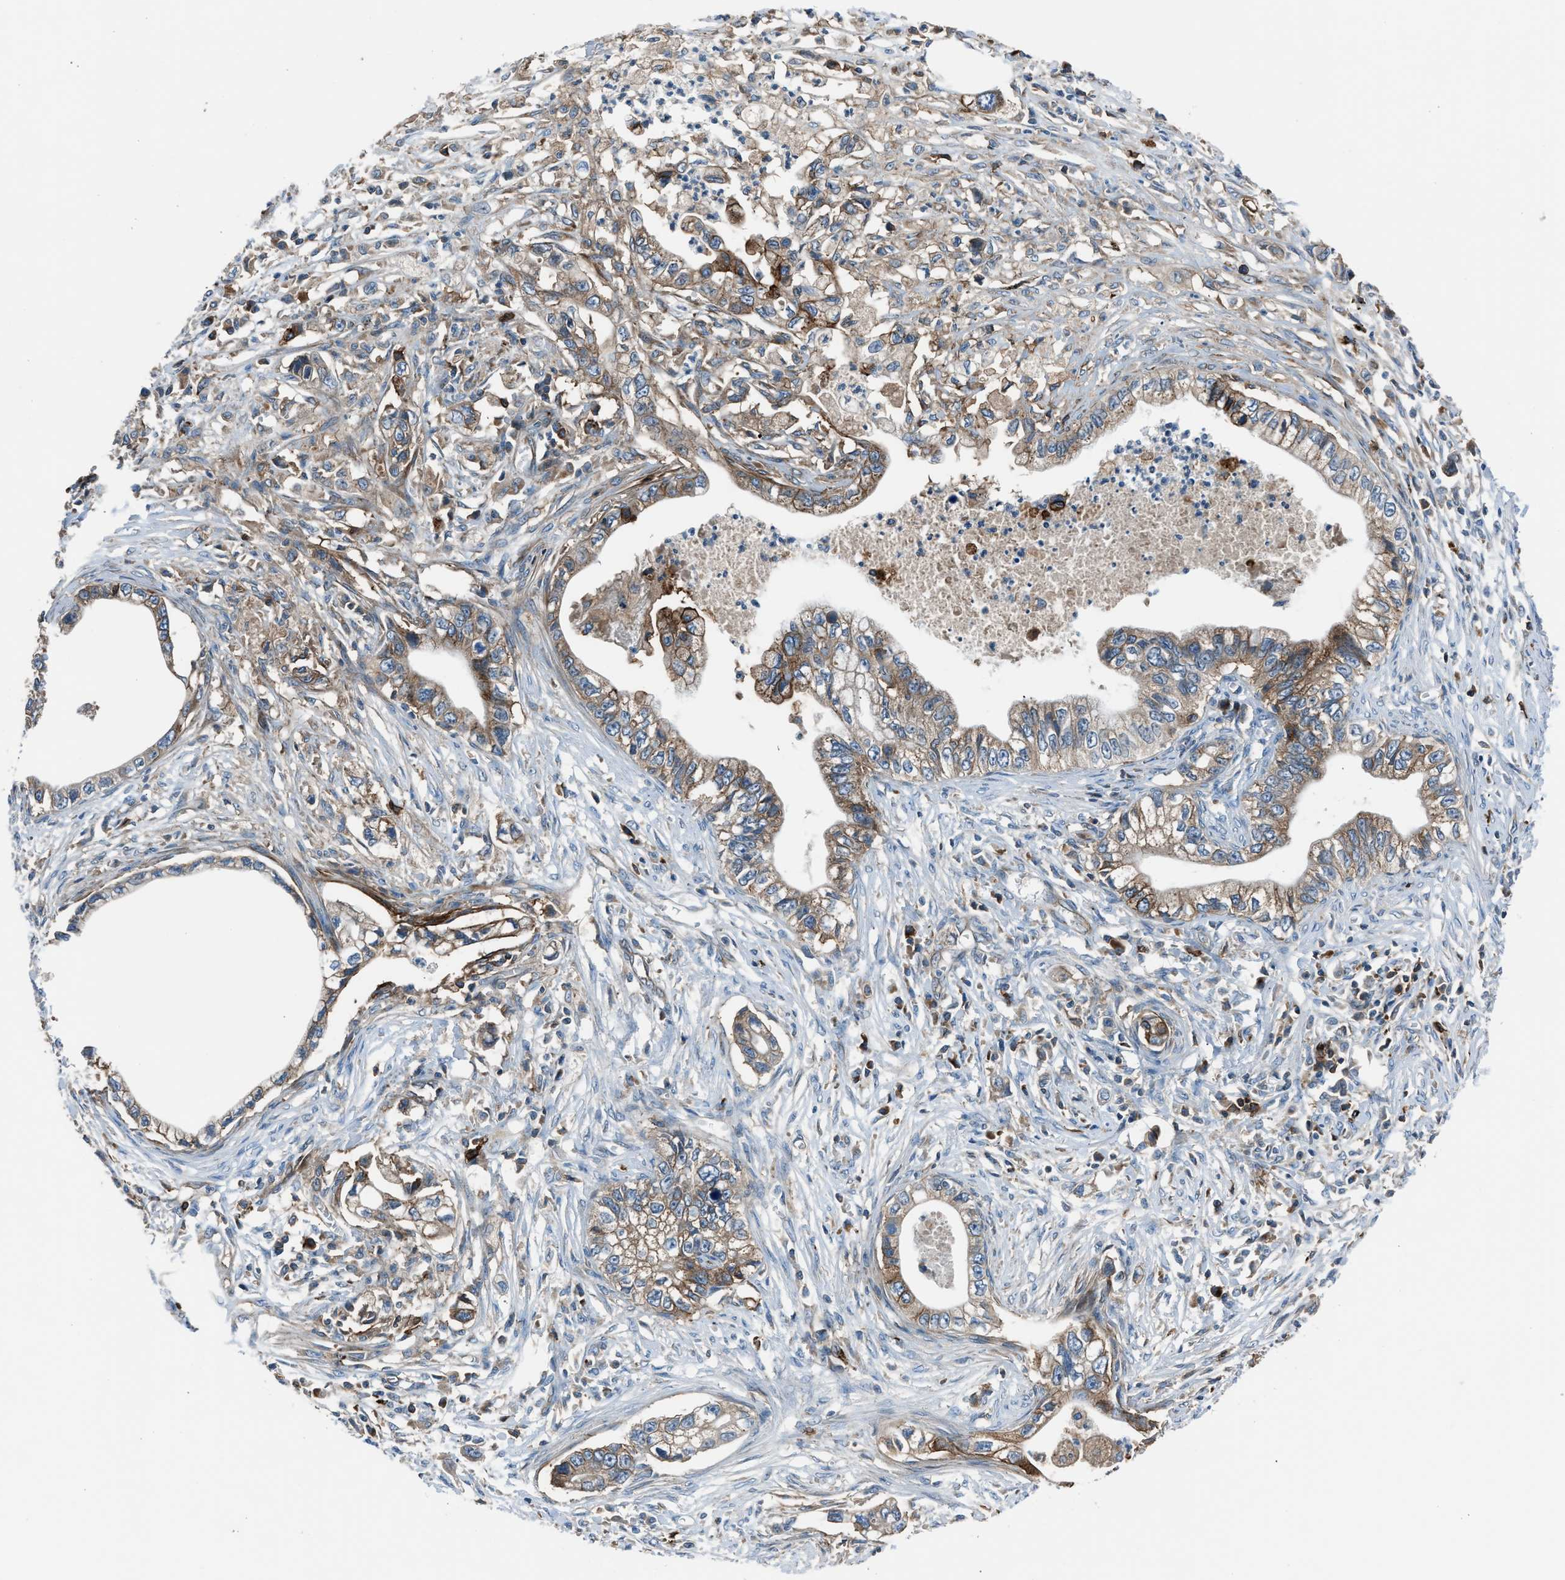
{"staining": {"intensity": "moderate", "quantity": ">75%", "location": "cytoplasmic/membranous"}, "tissue": "pancreatic cancer", "cell_type": "Tumor cells", "image_type": "cancer", "snomed": [{"axis": "morphology", "description": "Adenocarcinoma, NOS"}, {"axis": "topography", "description": "Pancreas"}], "caption": "Moderate cytoplasmic/membranous staining for a protein is appreciated in approximately >75% of tumor cells of pancreatic cancer using immunohistochemistry.", "gene": "LMBR1", "patient": {"sex": "male", "age": 56}}